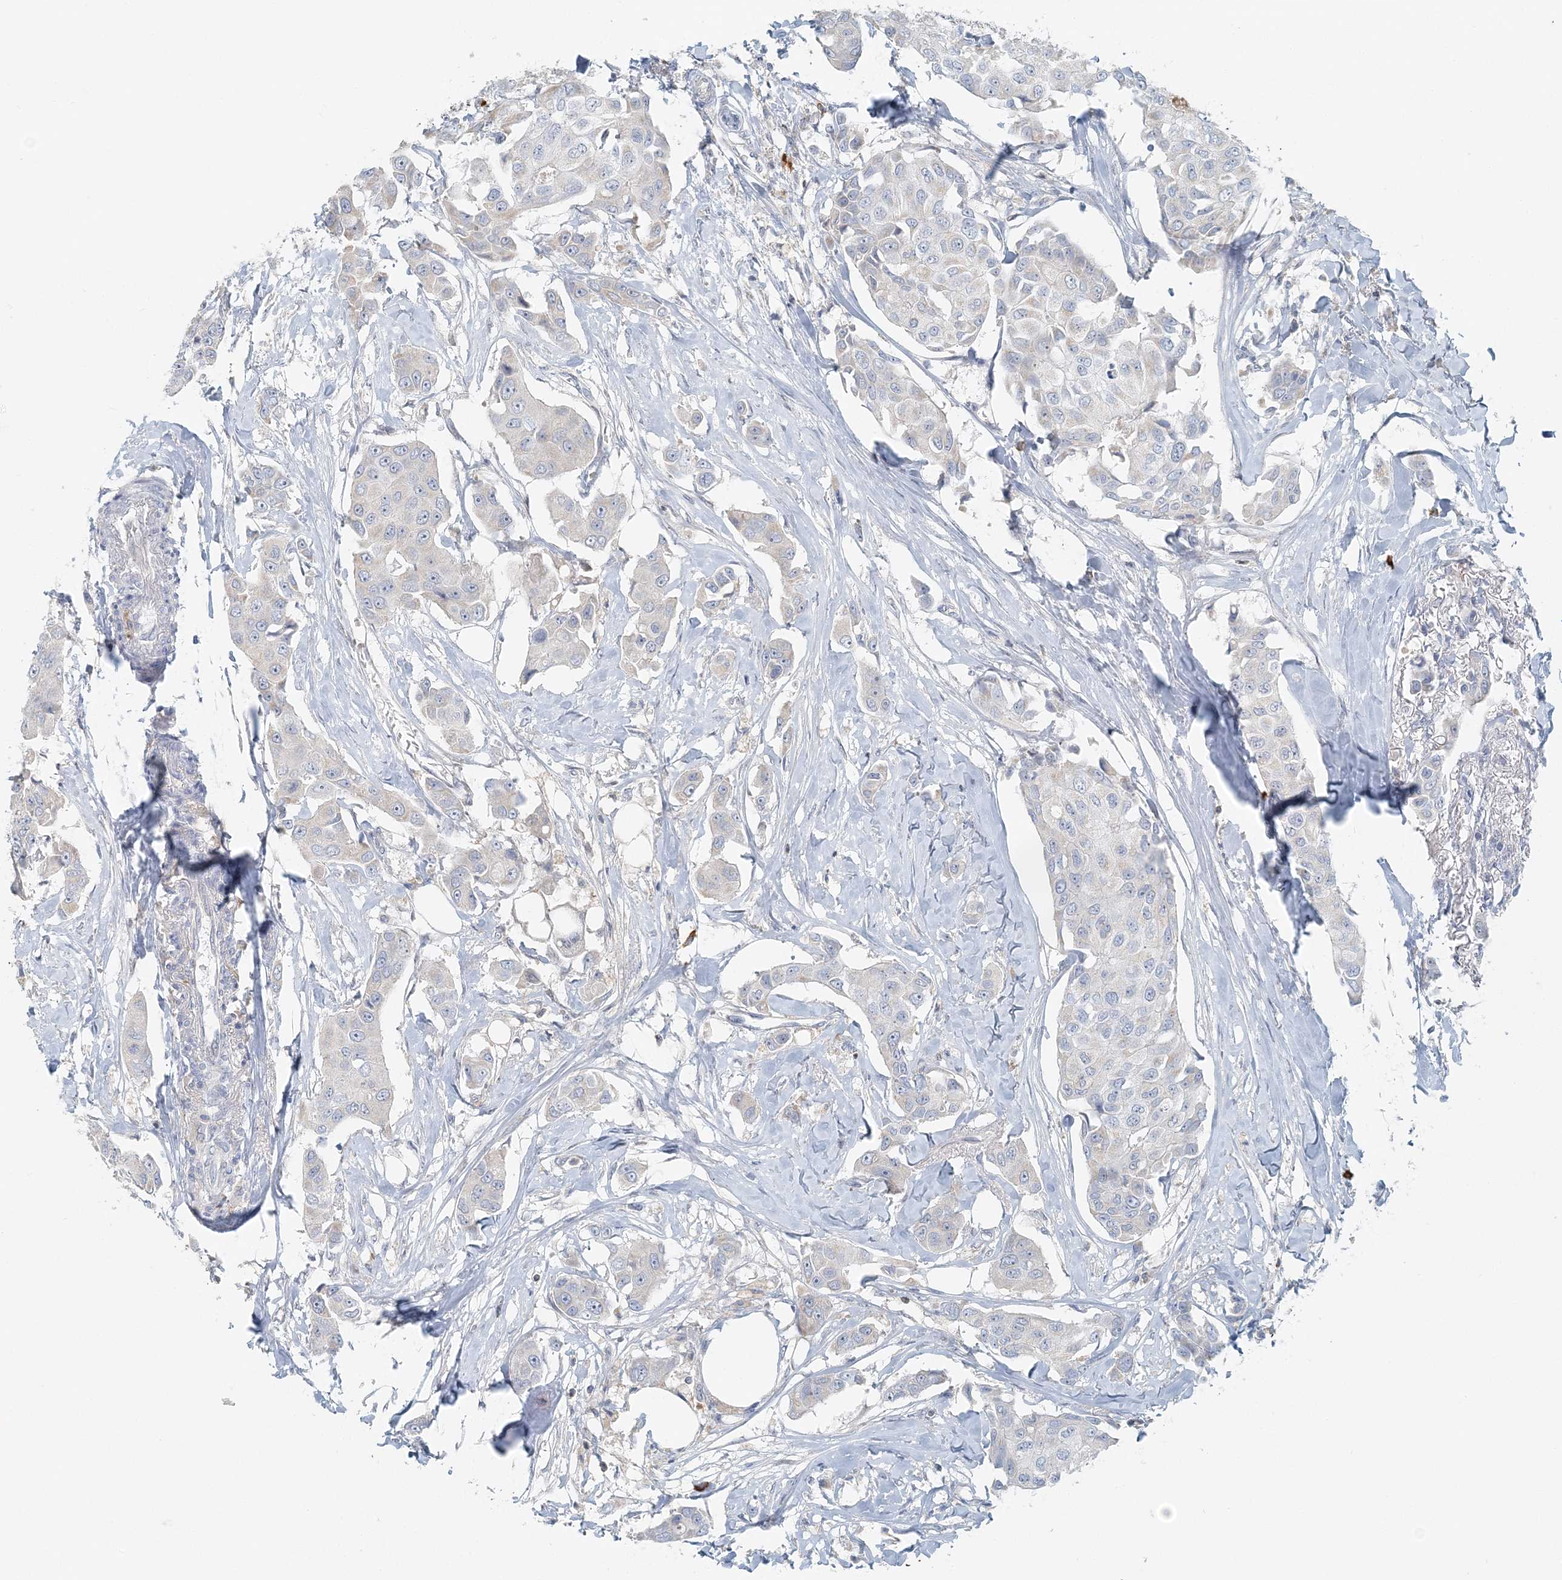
{"staining": {"intensity": "negative", "quantity": "none", "location": "none"}, "tissue": "breast cancer", "cell_type": "Tumor cells", "image_type": "cancer", "snomed": [{"axis": "morphology", "description": "Duct carcinoma"}, {"axis": "topography", "description": "Breast"}], "caption": "Breast invasive ductal carcinoma was stained to show a protein in brown. There is no significant expression in tumor cells.", "gene": "NAA11", "patient": {"sex": "female", "age": 80}}